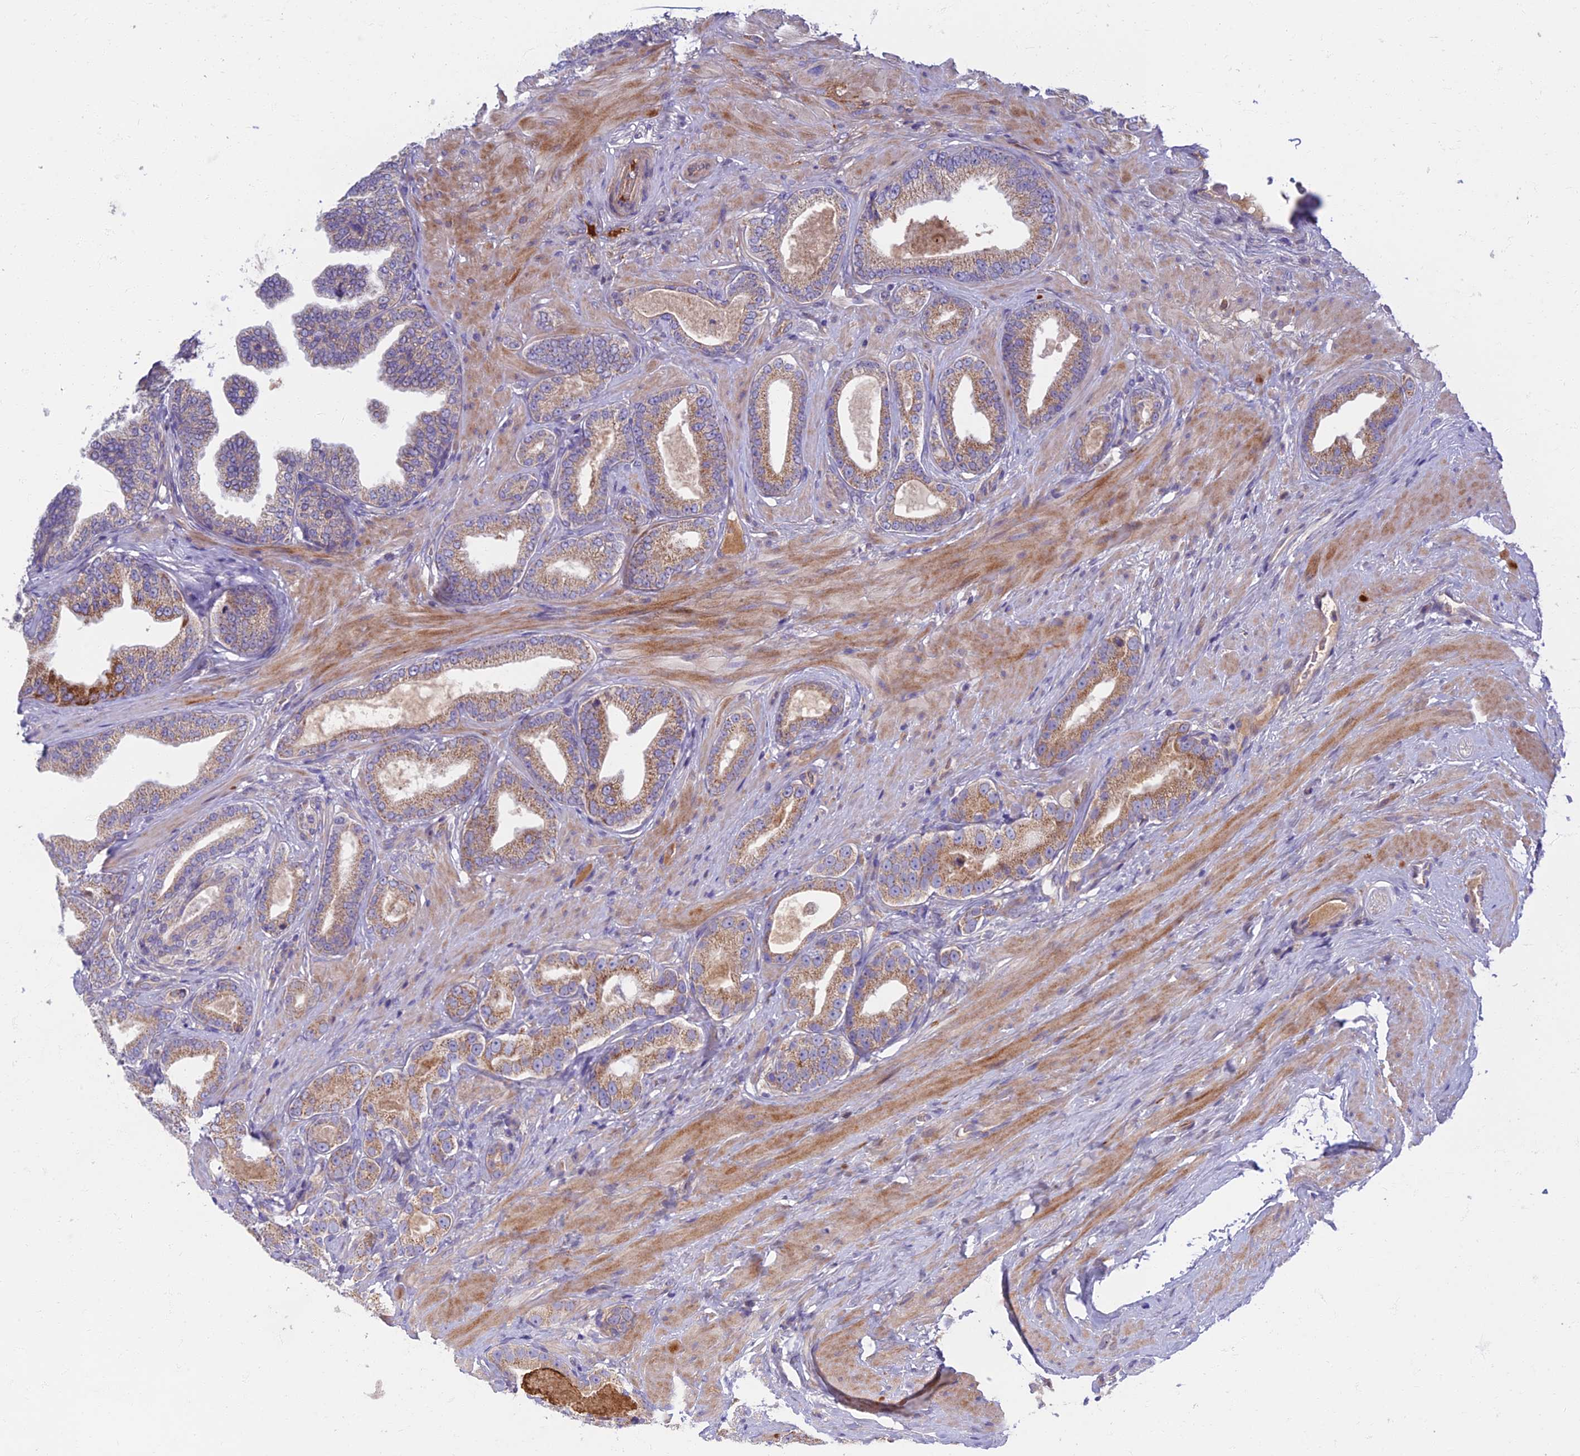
{"staining": {"intensity": "moderate", "quantity": ">75%", "location": "cytoplasmic/membranous"}, "tissue": "prostate cancer", "cell_type": "Tumor cells", "image_type": "cancer", "snomed": [{"axis": "morphology", "description": "Adenocarcinoma, Low grade"}, {"axis": "topography", "description": "Prostate"}], "caption": "The micrograph shows a brown stain indicating the presence of a protein in the cytoplasmic/membranous of tumor cells in prostate low-grade adenocarcinoma.", "gene": "SOGA1", "patient": {"sex": "male", "age": 63}}